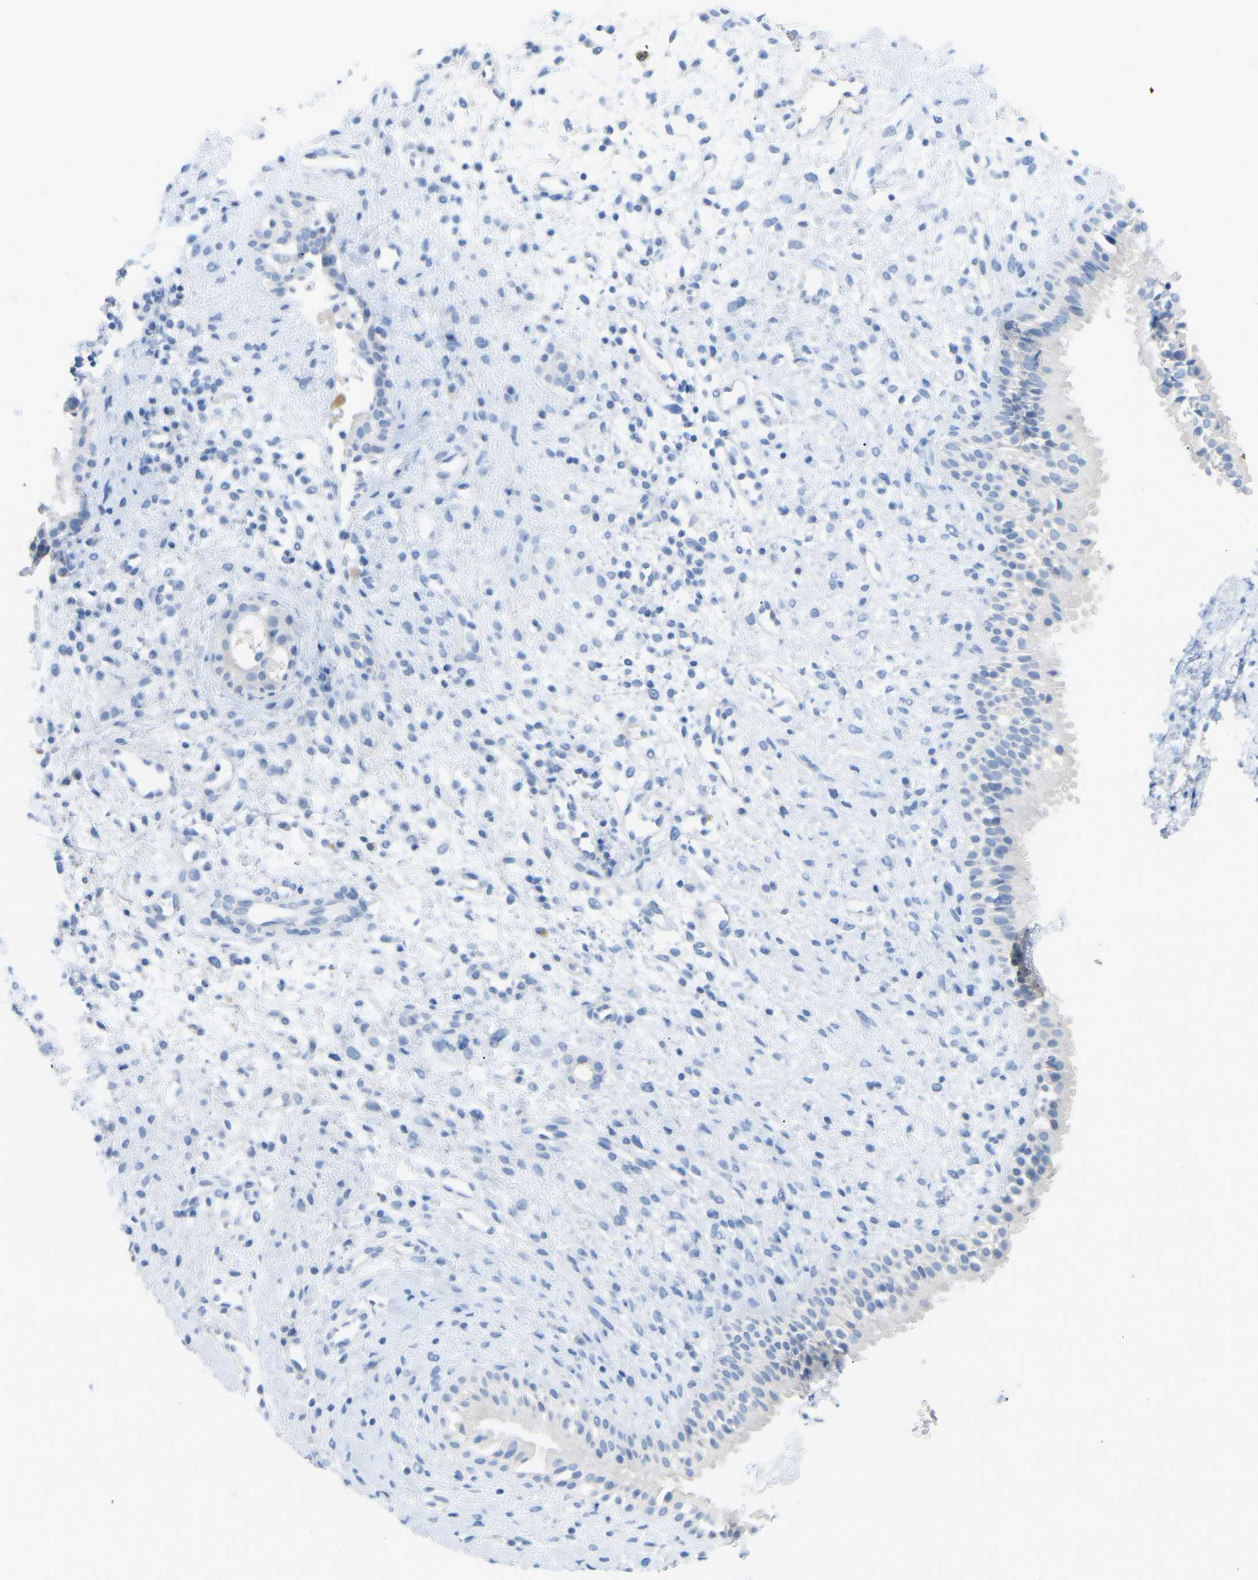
{"staining": {"intensity": "negative", "quantity": "none", "location": "none"}, "tissue": "nasopharynx", "cell_type": "Respiratory epithelial cells", "image_type": "normal", "snomed": [{"axis": "morphology", "description": "Normal tissue, NOS"}, {"axis": "topography", "description": "Nasopharynx"}], "caption": "Respiratory epithelial cells show no significant protein expression in normal nasopharynx. The staining was performed using DAB (3,3'-diaminobenzidine) to visualize the protein expression in brown, while the nuclei were stained in blue with hematoxylin (Magnification: 20x).", "gene": "HBG2", "patient": {"sex": "male", "age": 22}}